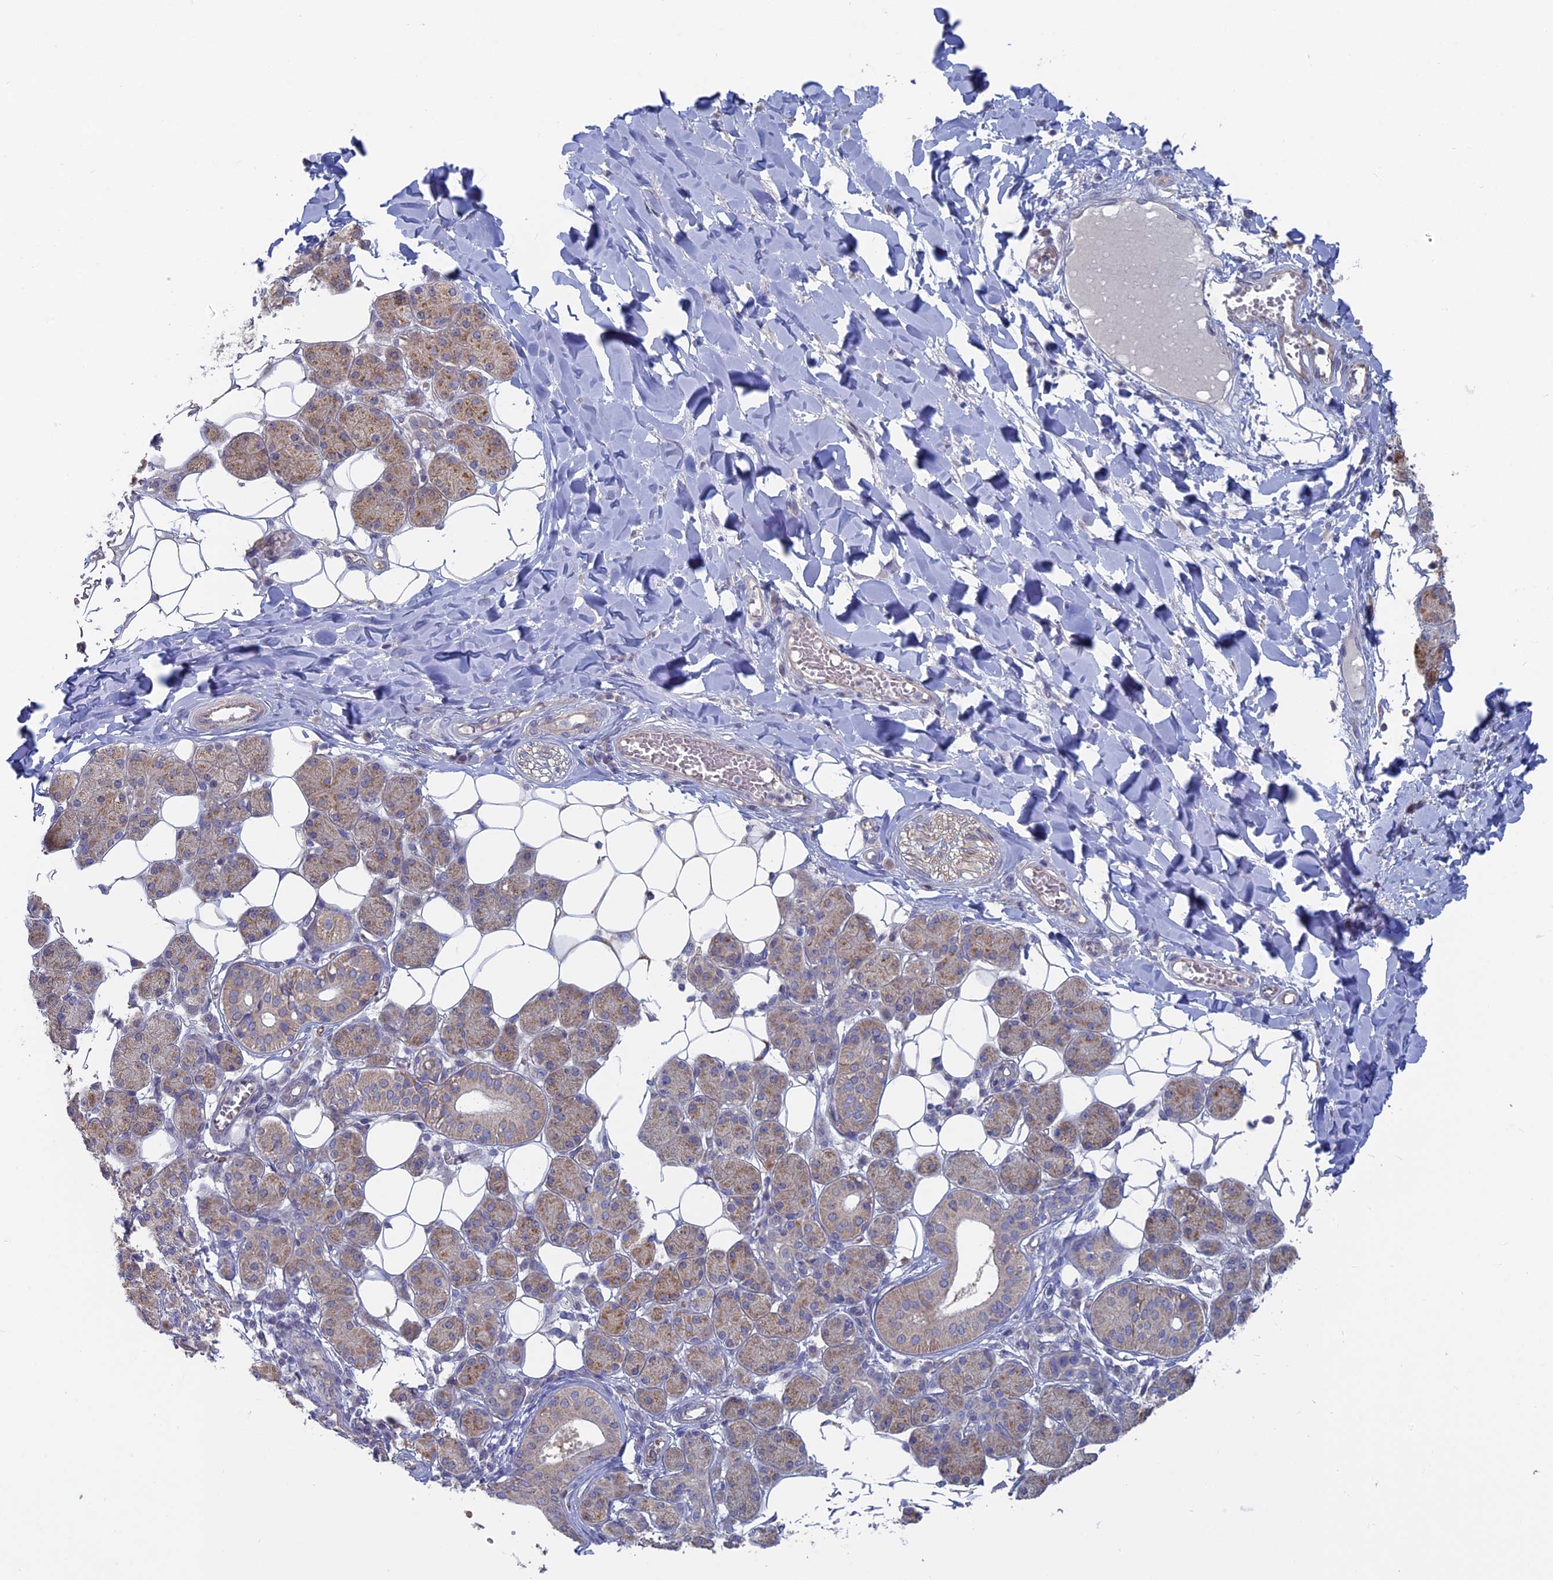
{"staining": {"intensity": "moderate", "quantity": "25%-75%", "location": "cytoplasmic/membranous"}, "tissue": "salivary gland", "cell_type": "Glandular cells", "image_type": "normal", "snomed": [{"axis": "morphology", "description": "Normal tissue, NOS"}, {"axis": "topography", "description": "Salivary gland"}], "caption": "Approximately 25%-75% of glandular cells in benign human salivary gland show moderate cytoplasmic/membranous protein positivity as visualized by brown immunohistochemical staining.", "gene": "TBC1D30", "patient": {"sex": "female", "age": 33}}